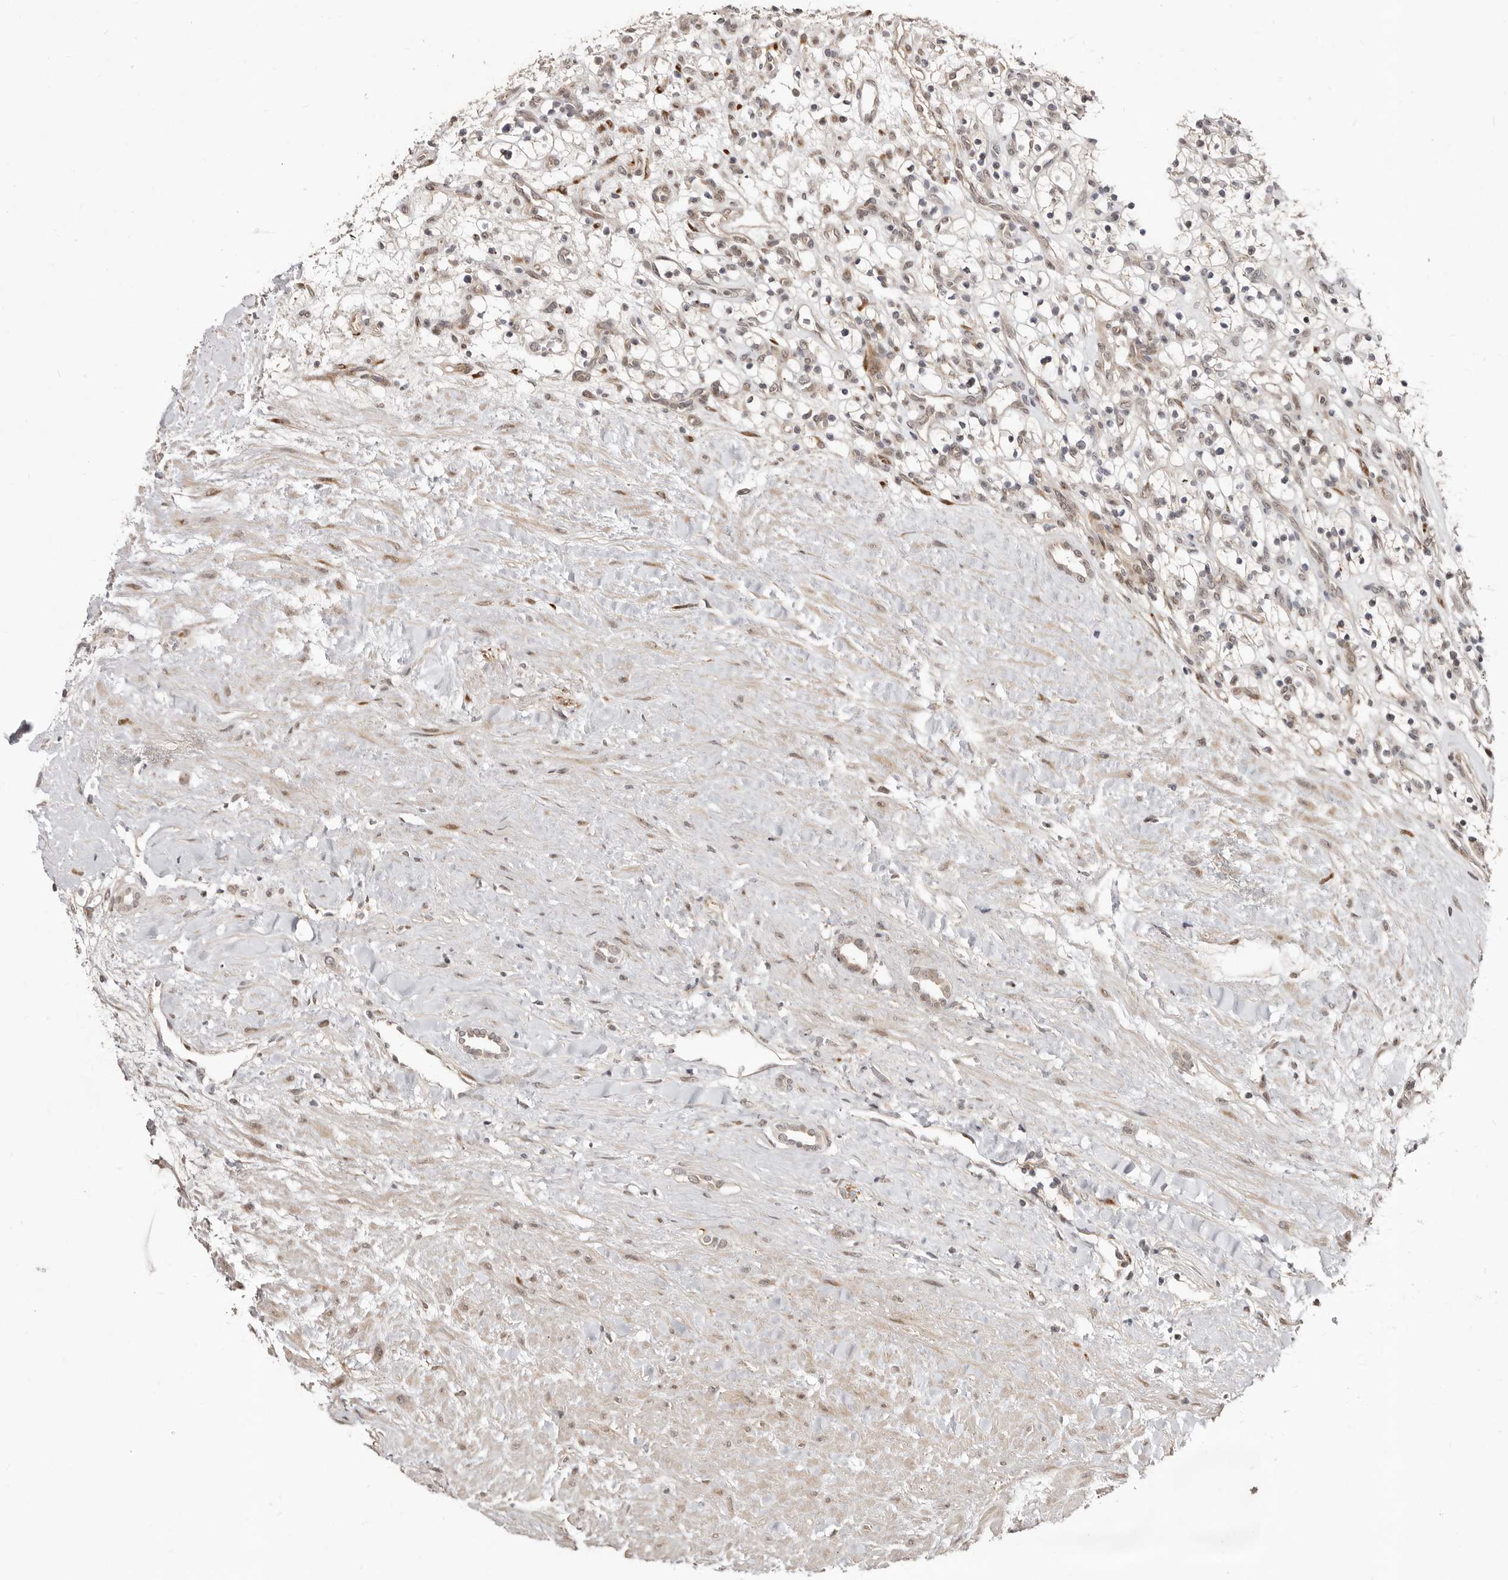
{"staining": {"intensity": "weak", "quantity": "<25%", "location": "nuclear"}, "tissue": "renal cancer", "cell_type": "Tumor cells", "image_type": "cancer", "snomed": [{"axis": "morphology", "description": "Adenocarcinoma, NOS"}, {"axis": "topography", "description": "Kidney"}], "caption": "IHC photomicrograph of adenocarcinoma (renal) stained for a protein (brown), which reveals no staining in tumor cells. (DAB (3,3'-diaminobenzidine) IHC with hematoxylin counter stain).", "gene": "SRCAP", "patient": {"sex": "female", "age": 57}}